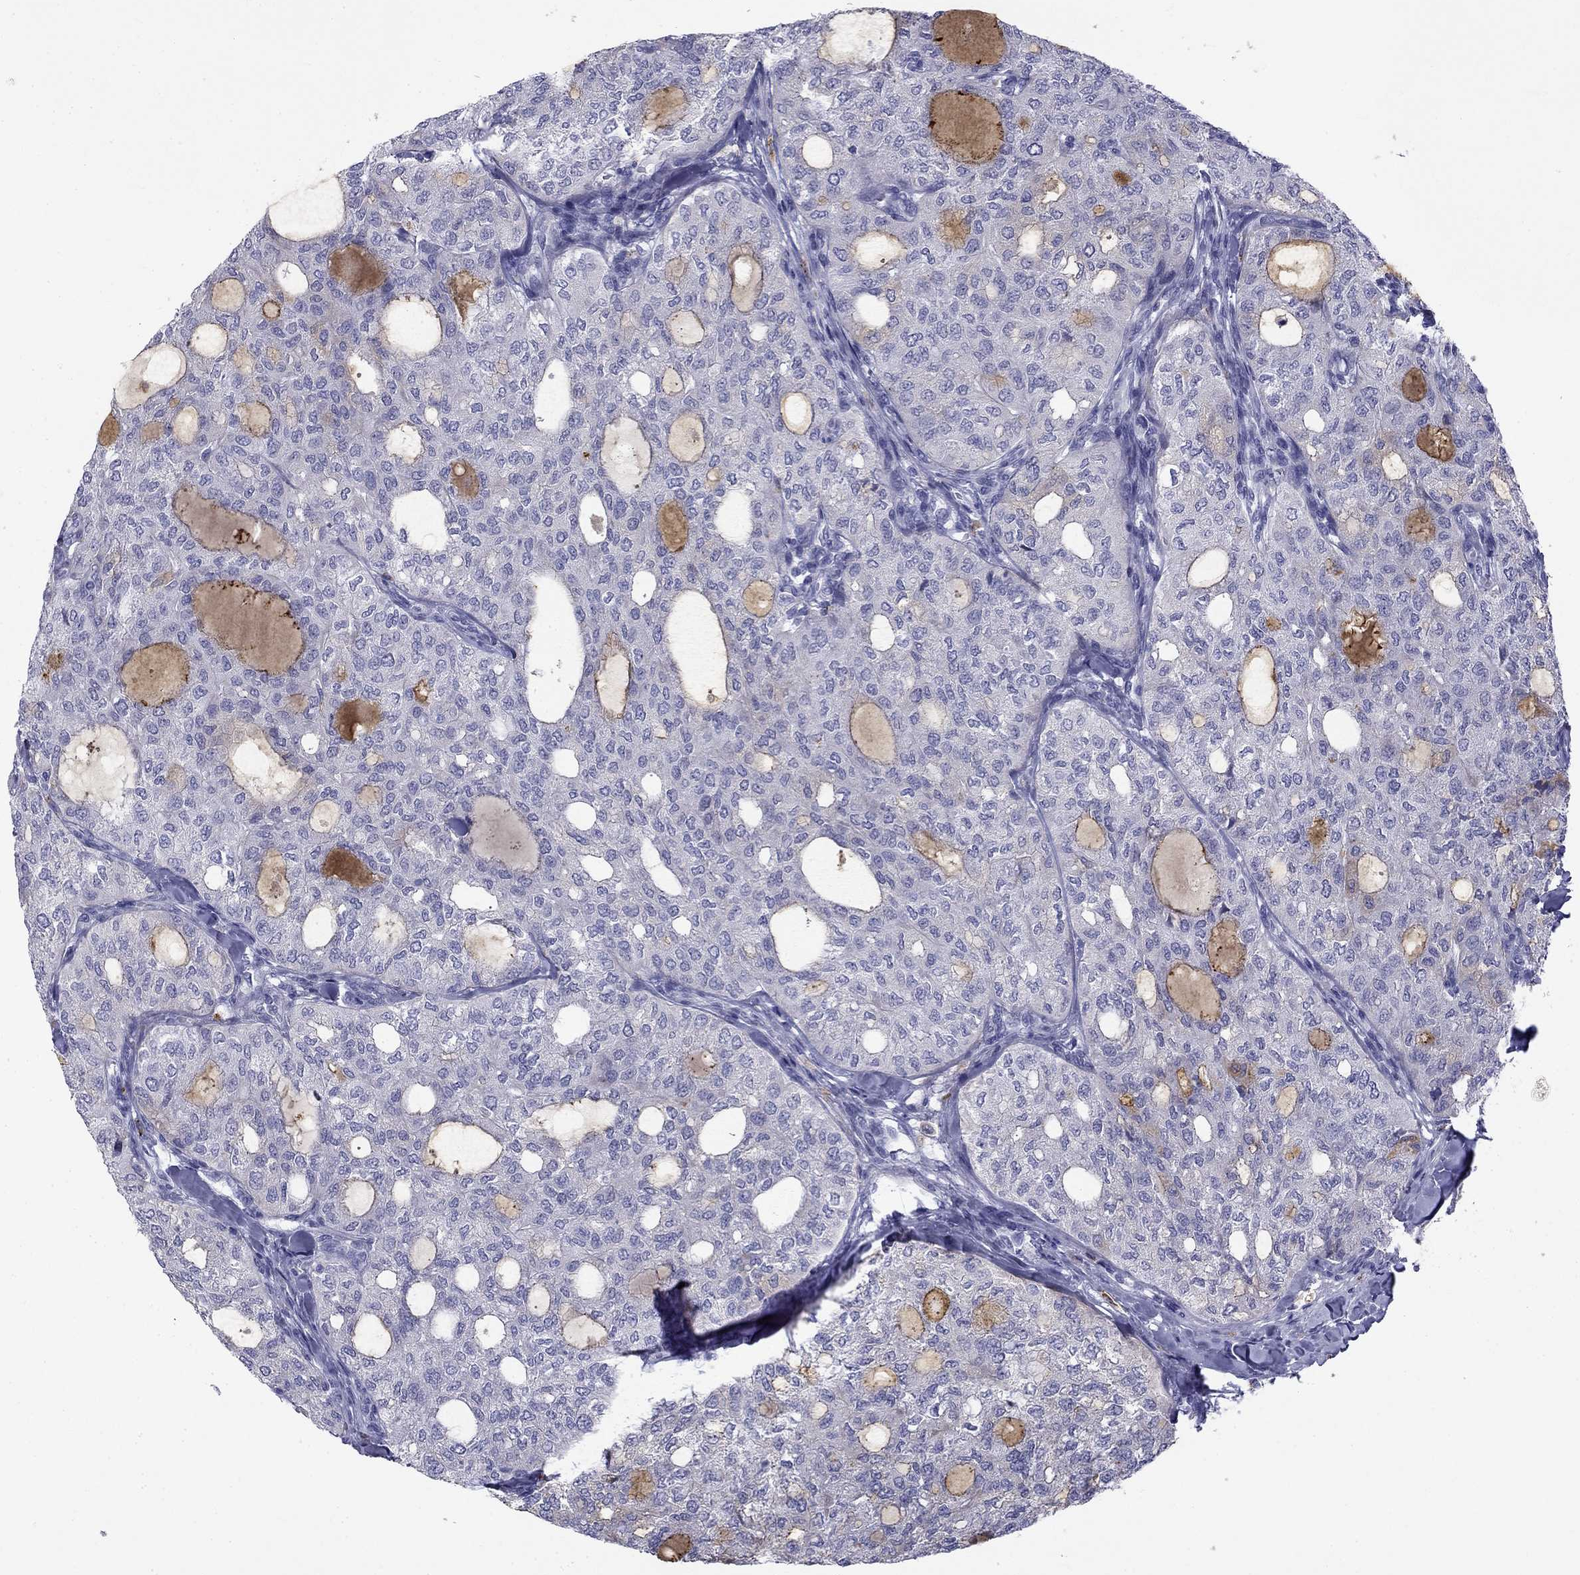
{"staining": {"intensity": "weak", "quantity": "<25%", "location": "cytoplasmic/membranous"}, "tissue": "thyroid cancer", "cell_type": "Tumor cells", "image_type": "cancer", "snomed": [{"axis": "morphology", "description": "Follicular adenoma carcinoma, NOS"}, {"axis": "topography", "description": "Thyroid gland"}], "caption": "Immunohistochemistry (IHC) histopathology image of neoplastic tissue: thyroid follicular adenoma carcinoma stained with DAB (3,3'-diaminobenzidine) reveals no significant protein staining in tumor cells. The staining was performed using DAB to visualize the protein expression in brown, while the nuclei were stained in blue with hematoxylin (Magnification: 20x).", "gene": "CLPSL2", "patient": {"sex": "male", "age": 75}}